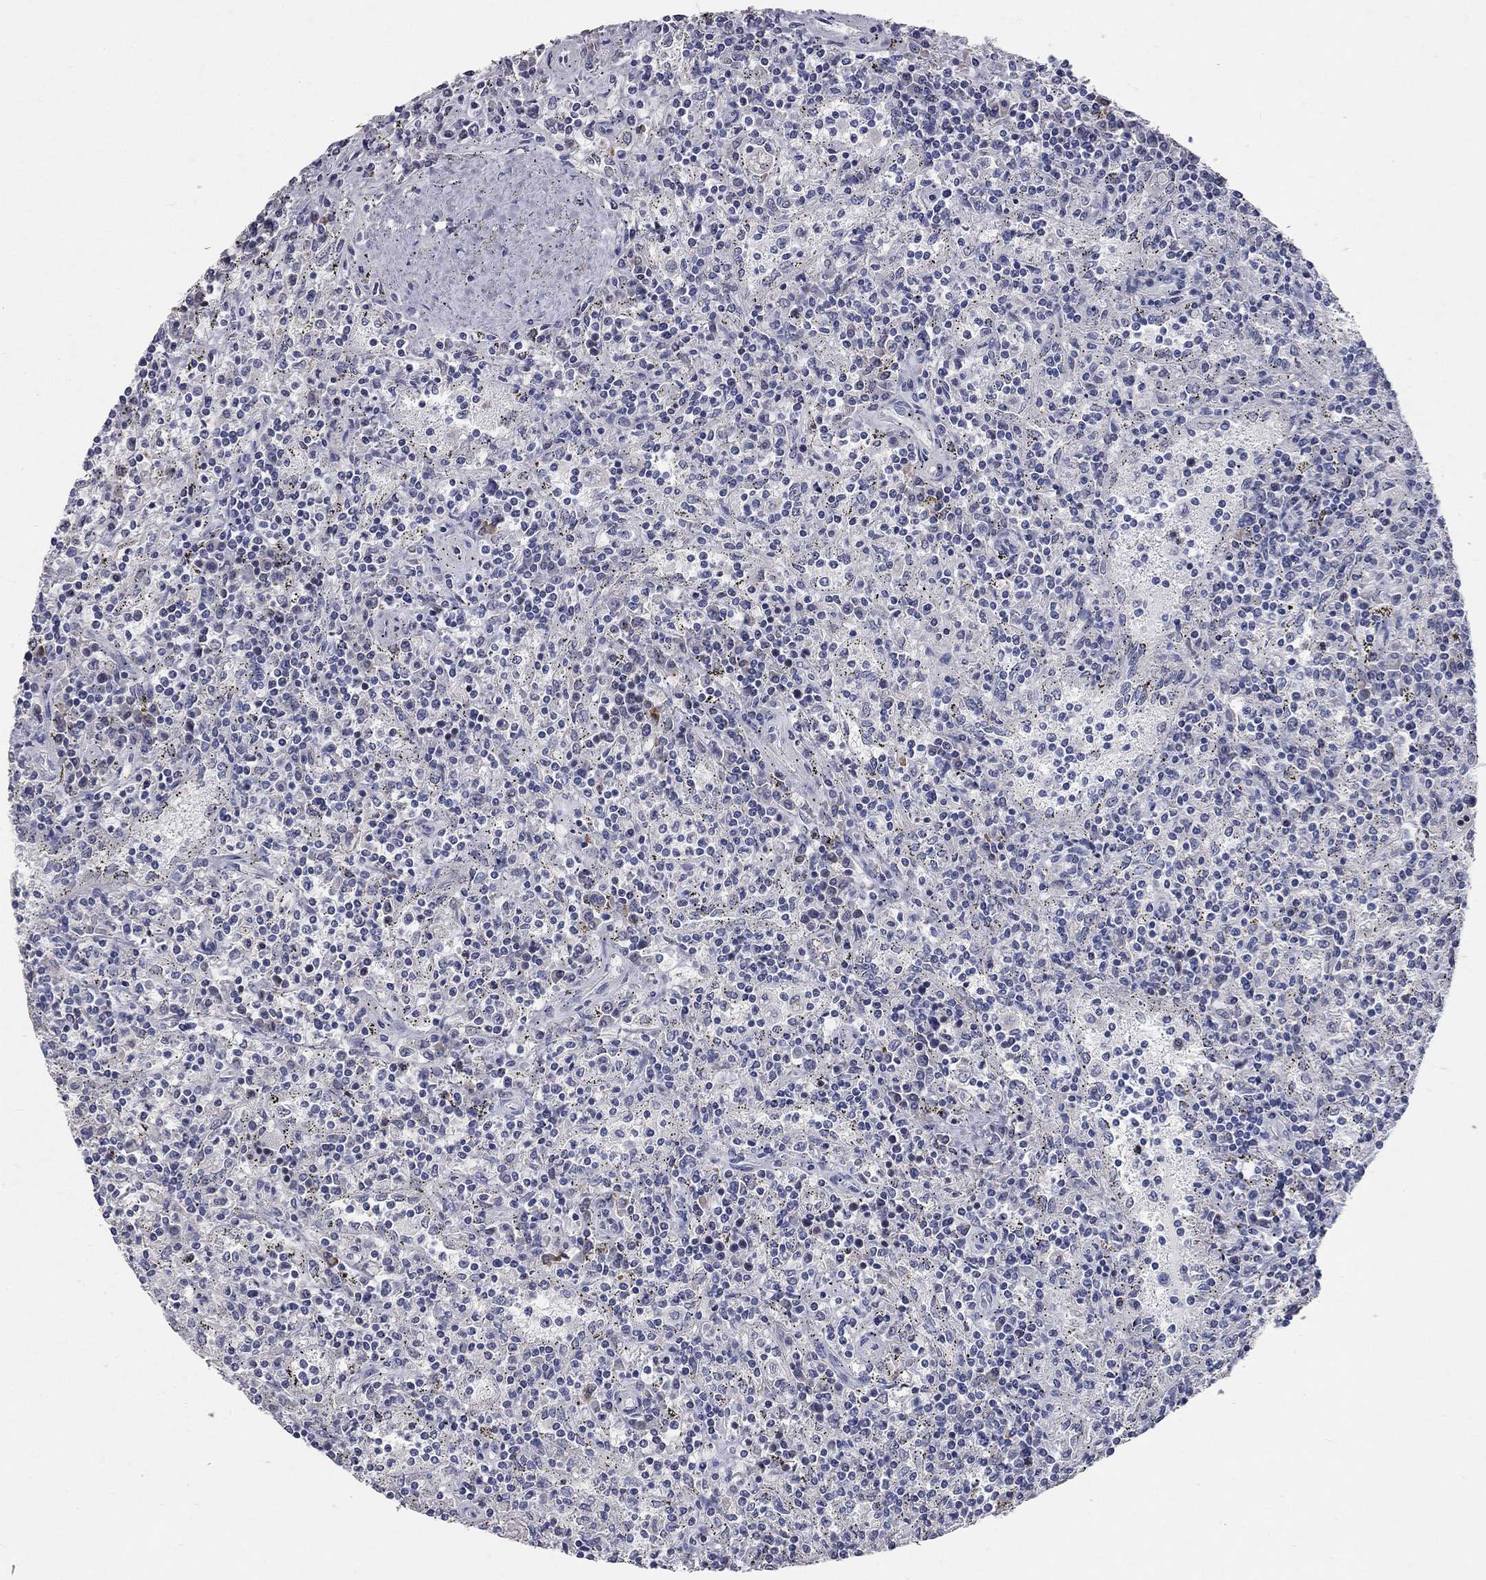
{"staining": {"intensity": "negative", "quantity": "none", "location": "none"}, "tissue": "lymphoma", "cell_type": "Tumor cells", "image_type": "cancer", "snomed": [{"axis": "morphology", "description": "Malignant lymphoma, non-Hodgkin's type, Low grade"}, {"axis": "topography", "description": "Spleen"}], "caption": "Tumor cells are negative for protein expression in human malignant lymphoma, non-Hodgkin's type (low-grade). Brightfield microscopy of IHC stained with DAB (3,3'-diaminobenzidine) (brown) and hematoxylin (blue), captured at high magnification.", "gene": "SYT12", "patient": {"sex": "male", "age": 62}}